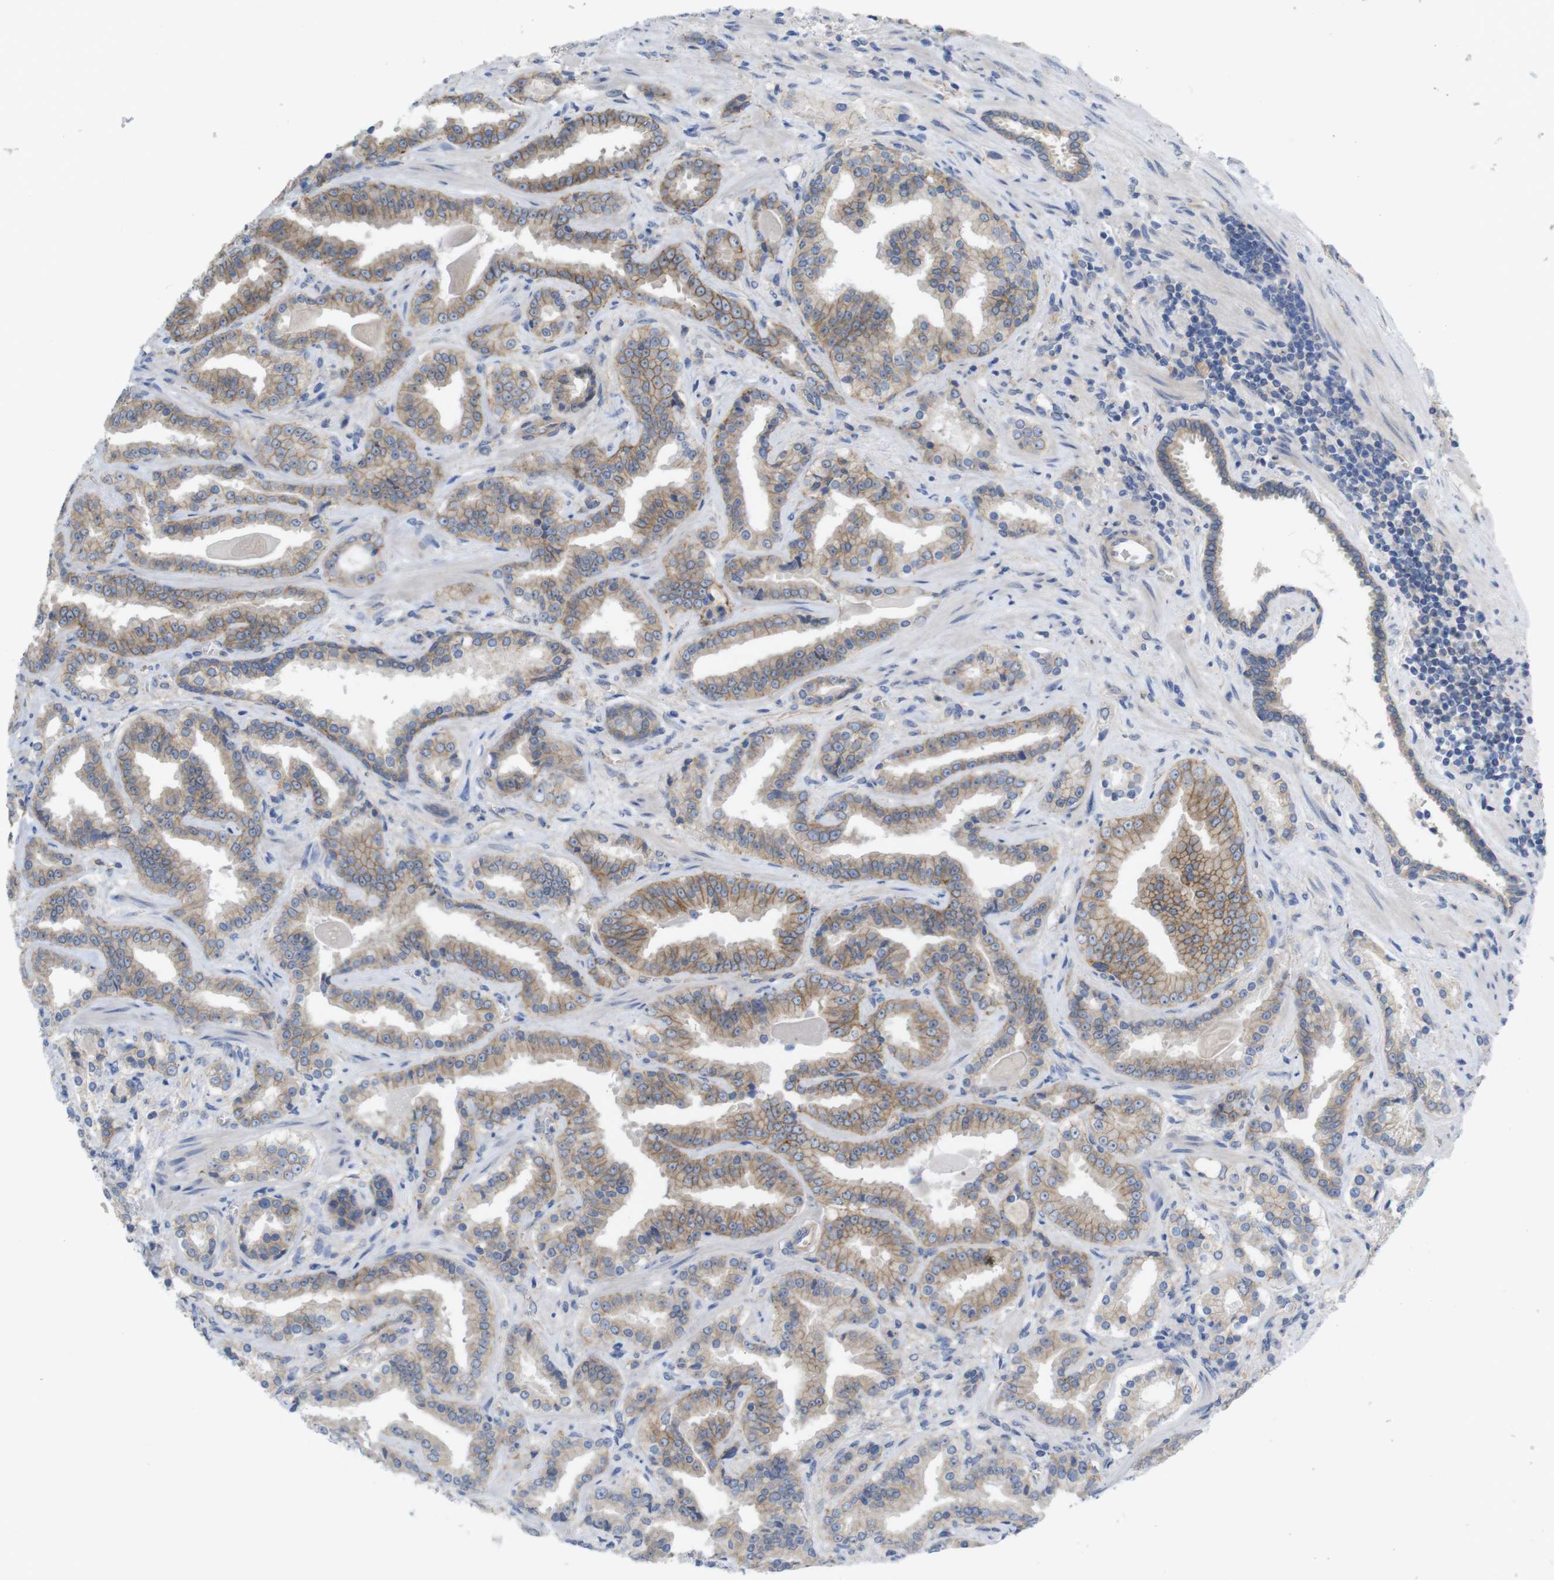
{"staining": {"intensity": "moderate", "quantity": ">75%", "location": "cytoplasmic/membranous"}, "tissue": "prostate cancer", "cell_type": "Tumor cells", "image_type": "cancer", "snomed": [{"axis": "morphology", "description": "Adenocarcinoma, Low grade"}, {"axis": "topography", "description": "Prostate"}], "caption": "Tumor cells reveal medium levels of moderate cytoplasmic/membranous positivity in about >75% of cells in human prostate adenocarcinoma (low-grade).", "gene": "KIDINS220", "patient": {"sex": "male", "age": 60}}